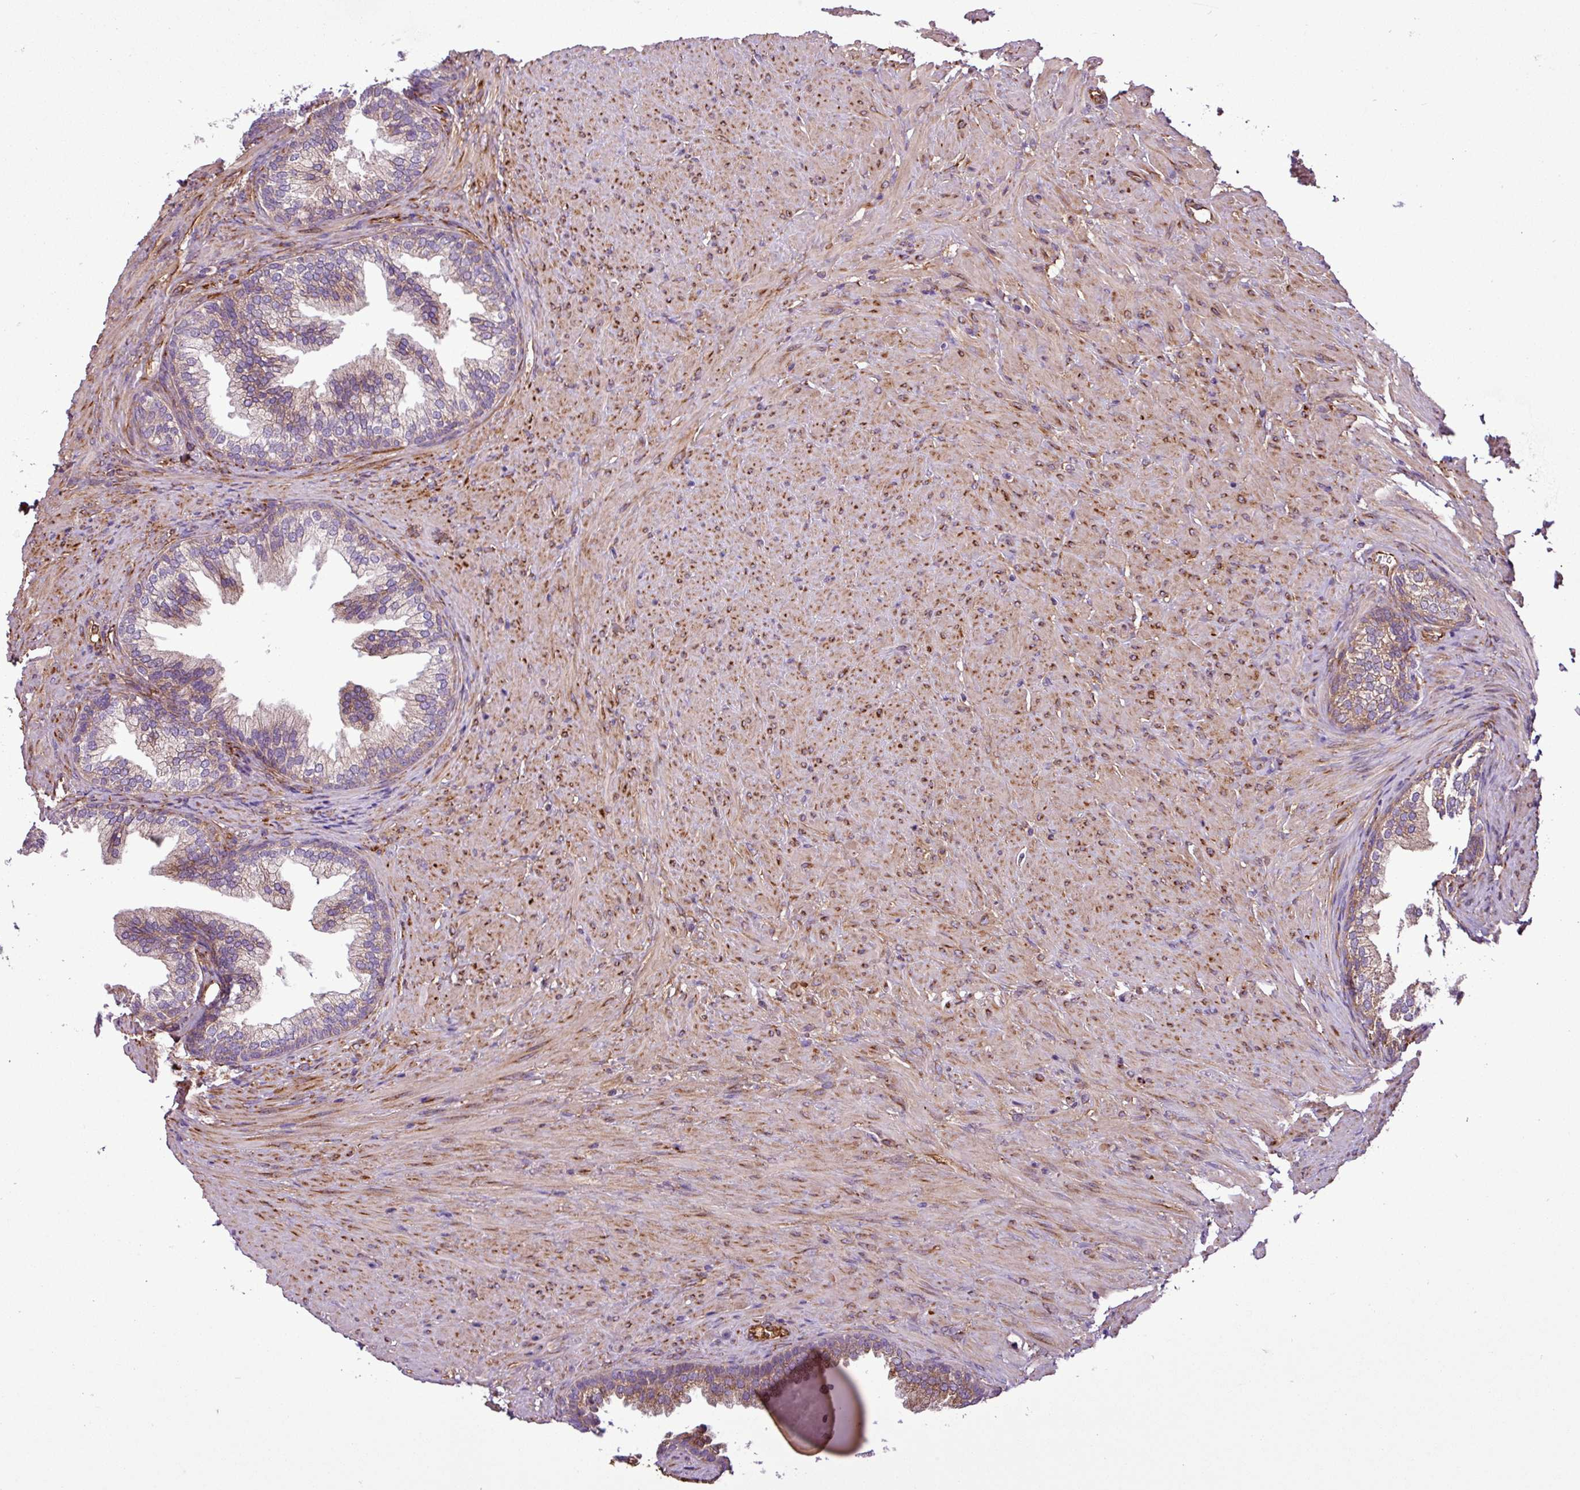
{"staining": {"intensity": "moderate", "quantity": "25%-75%", "location": "cytoplasmic/membranous"}, "tissue": "prostate", "cell_type": "Glandular cells", "image_type": "normal", "snomed": [{"axis": "morphology", "description": "Normal tissue, NOS"}, {"axis": "topography", "description": "Prostate"}], "caption": "A brown stain shows moderate cytoplasmic/membranous staining of a protein in glandular cells of benign prostate.", "gene": "CWH43", "patient": {"sex": "male", "age": 76}}